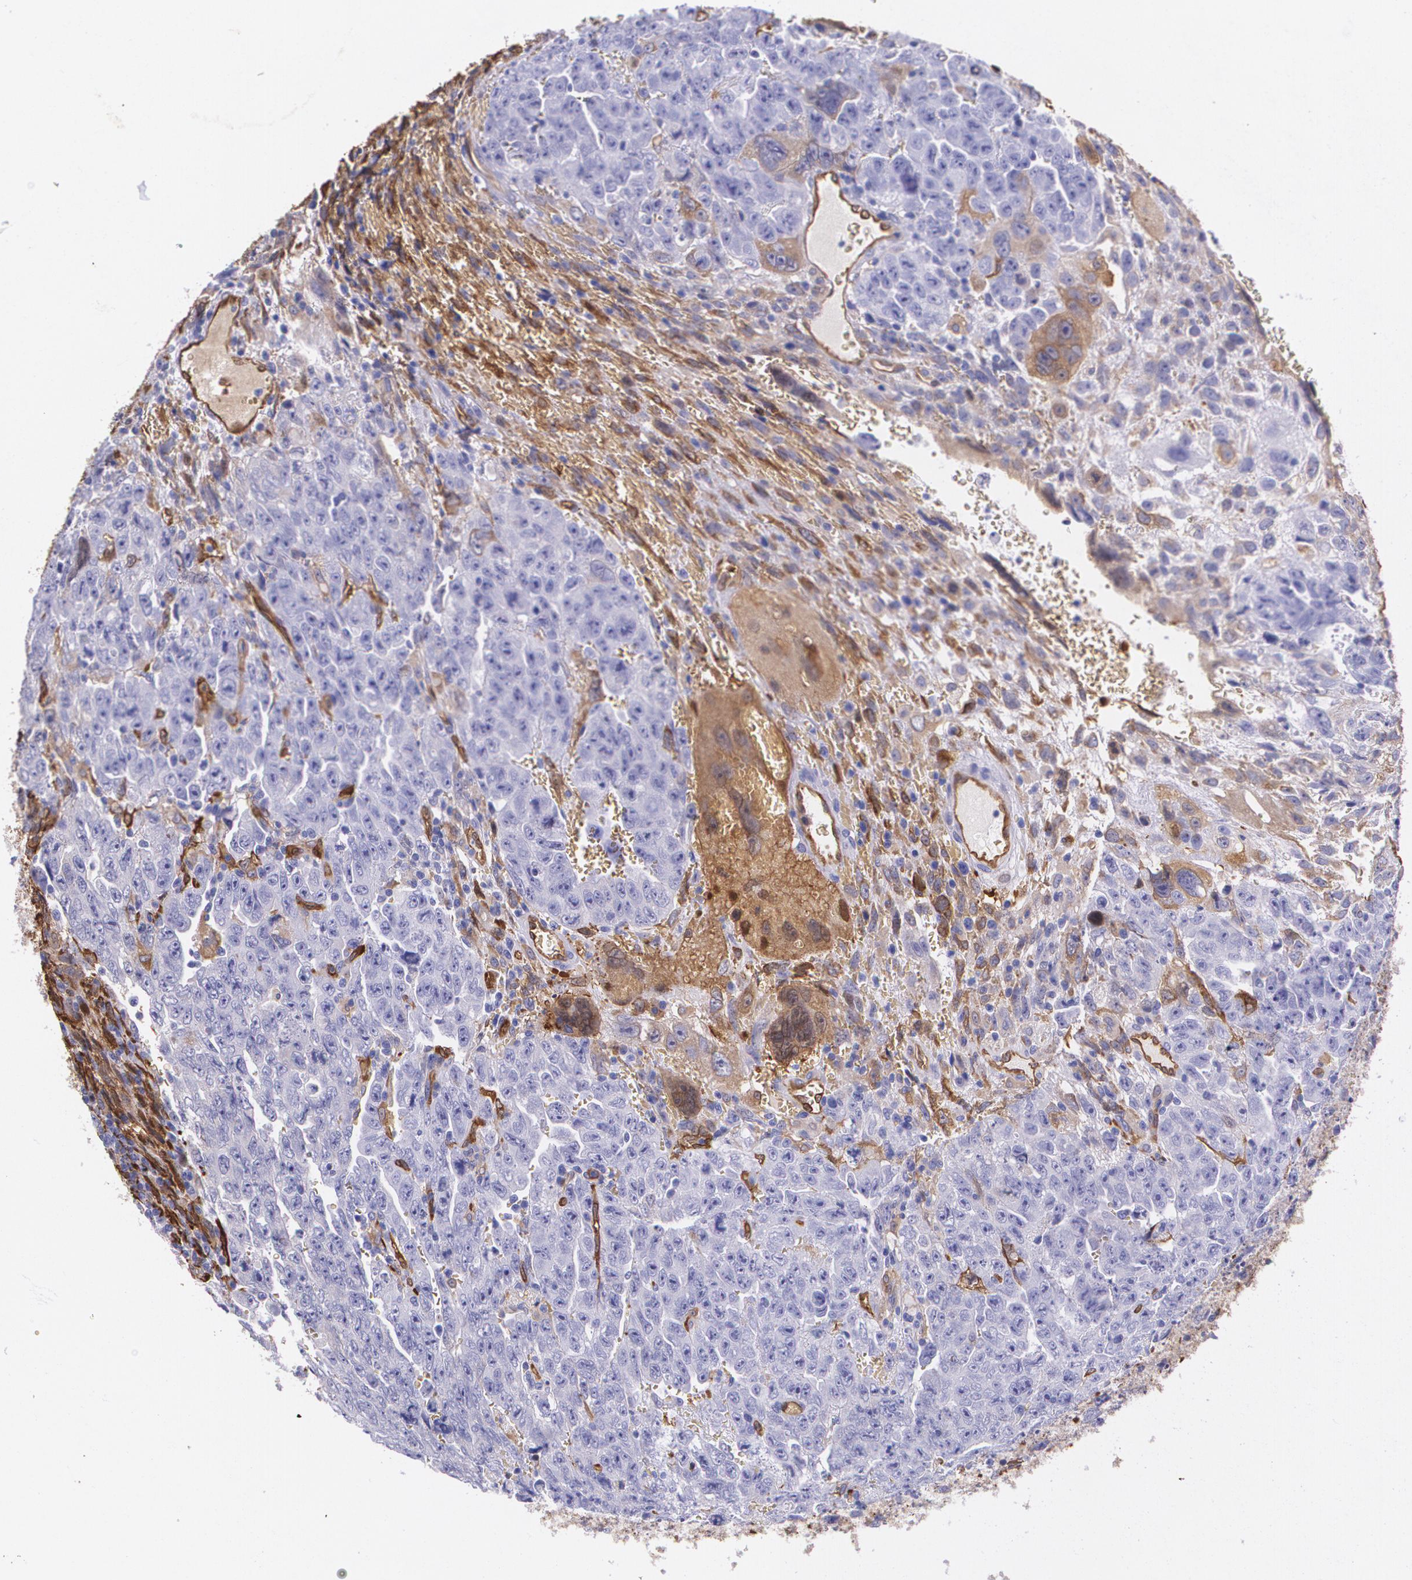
{"staining": {"intensity": "negative", "quantity": "none", "location": "none"}, "tissue": "testis cancer", "cell_type": "Tumor cells", "image_type": "cancer", "snomed": [{"axis": "morphology", "description": "Carcinoma, Embryonal, NOS"}, {"axis": "topography", "description": "Testis"}], "caption": "Immunohistochemical staining of human testis cancer demonstrates no significant expression in tumor cells.", "gene": "MMP2", "patient": {"sex": "male", "age": 28}}